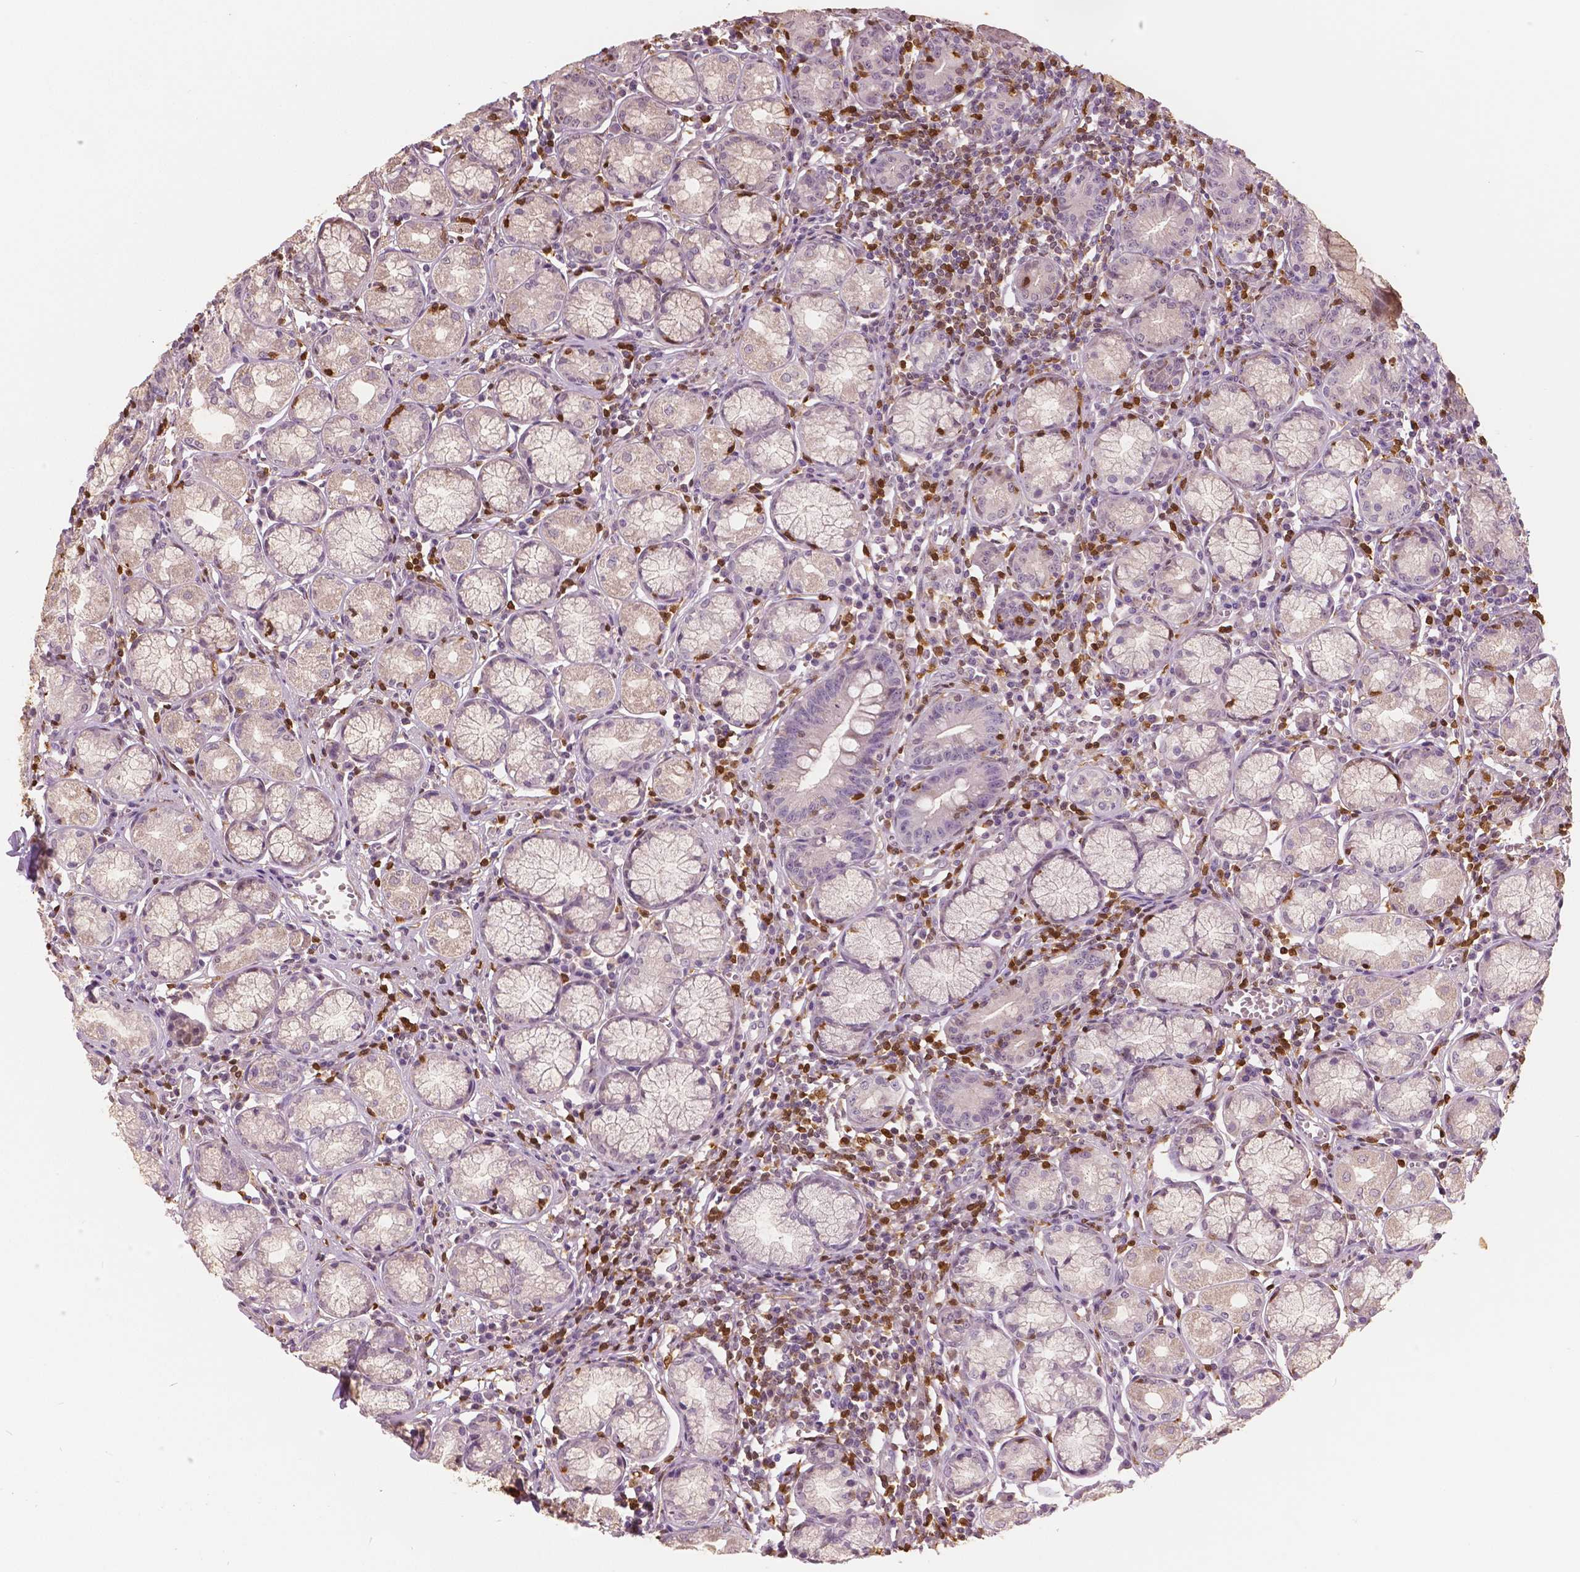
{"staining": {"intensity": "weak", "quantity": "<25%", "location": "cytoplasmic/membranous"}, "tissue": "stomach", "cell_type": "Glandular cells", "image_type": "normal", "snomed": [{"axis": "morphology", "description": "Normal tissue, NOS"}, {"axis": "topography", "description": "Stomach"}], "caption": "DAB immunohistochemical staining of benign human stomach demonstrates no significant positivity in glandular cells. (Immunohistochemistry (ihc), brightfield microscopy, high magnification).", "gene": "S100A4", "patient": {"sex": "male", "age": 55}}